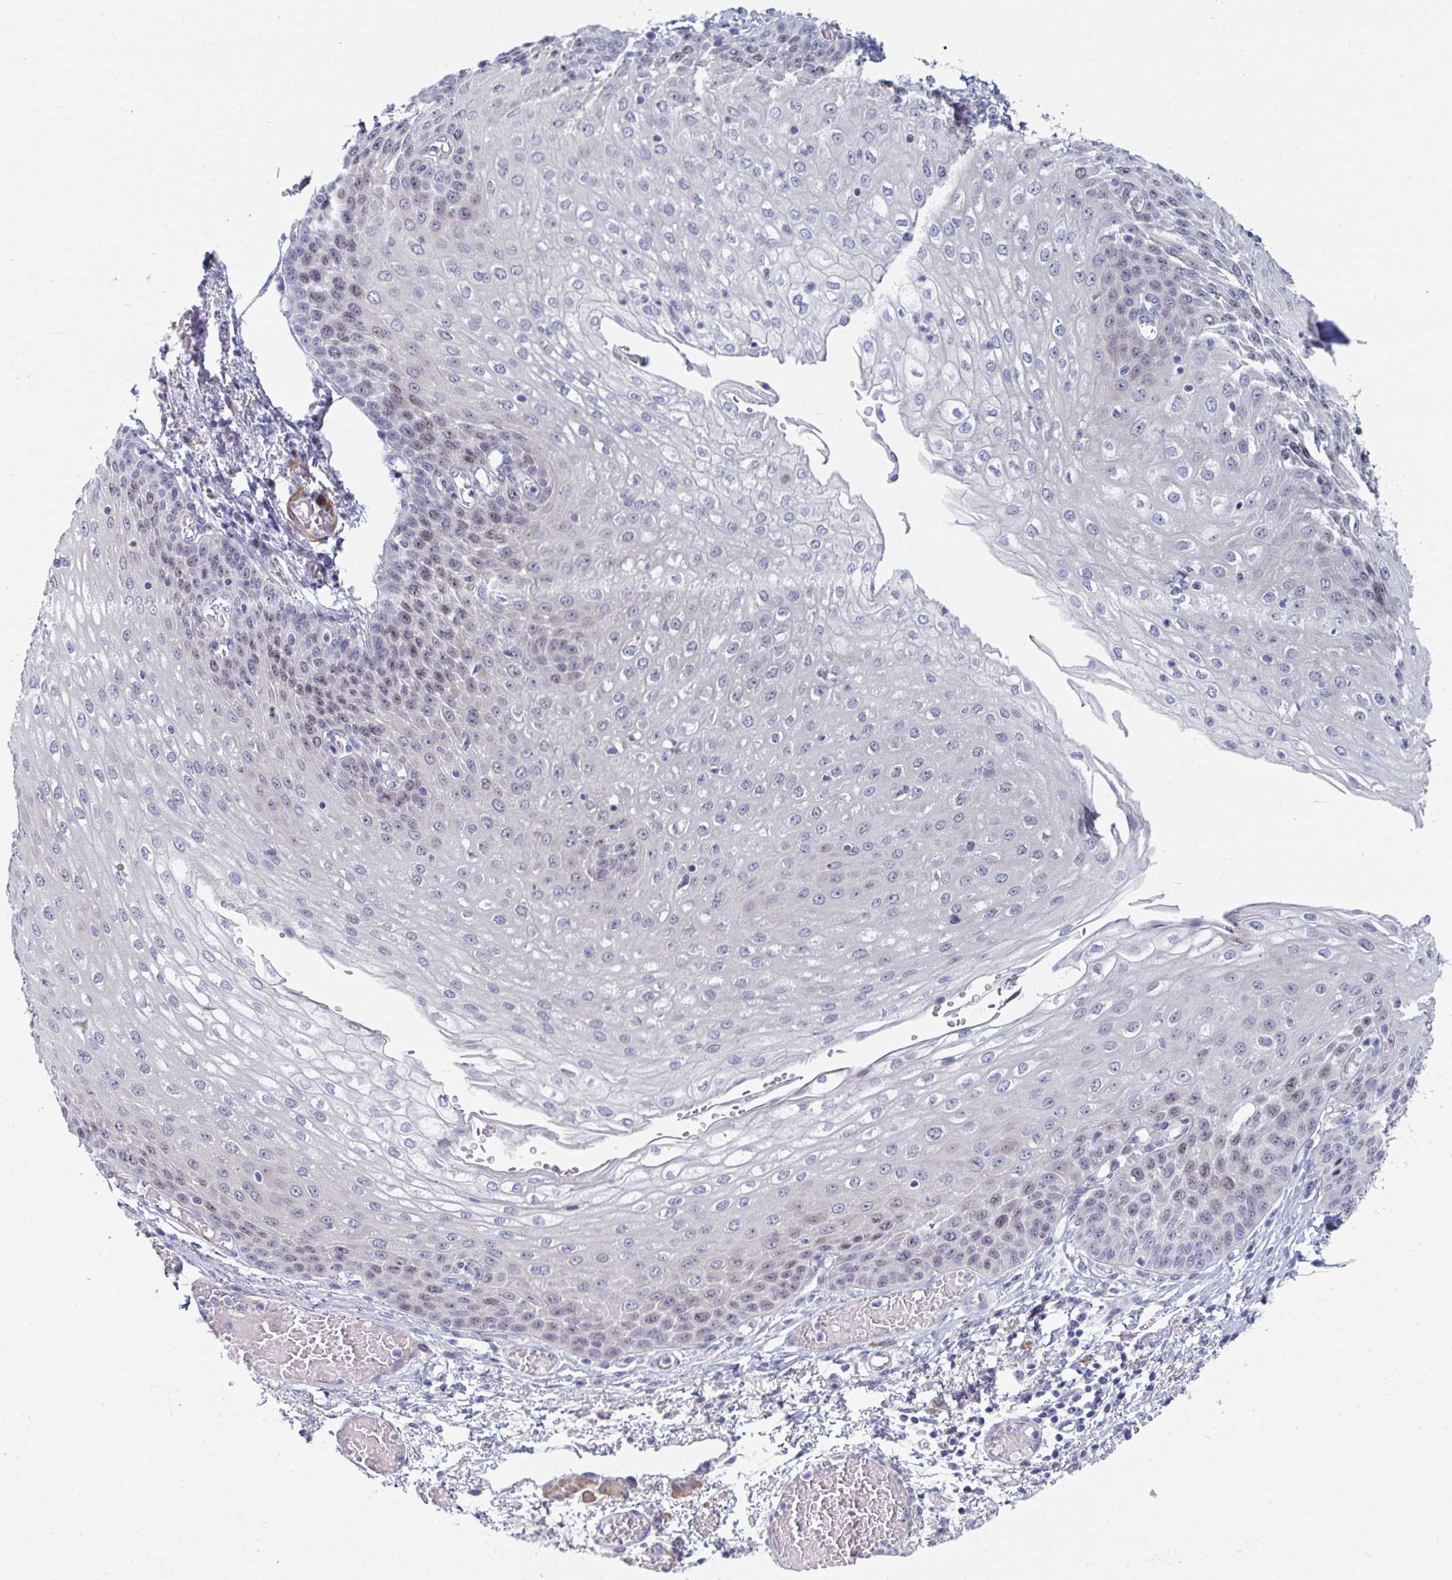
{"staining": {"intensity": "moderate", "quantity": "<25%", "location": "nuclear"}, "tissue": "esophagus", "cell_type": "Squamous epithelial cells", "image_type": "normal", "snomed": [{"axis": "morphology", "description": "Normal tissue, NOS"}, {"axis": "morphology", "description": "Adenocarcinoma, NOS"}, {"axis": "topography", "description": "Esophagus"}], "caption": "High-power microscopy captured an immunohistochemistry (IHC) histopathology image of unremarkable esophagus, revealing moderate nuclear positivity in approximately <25% of squamous epithelial cells. Nuclei are stained in blue.", "gene": "CENPT", "patient": {"sex": "male", "age": 81}}